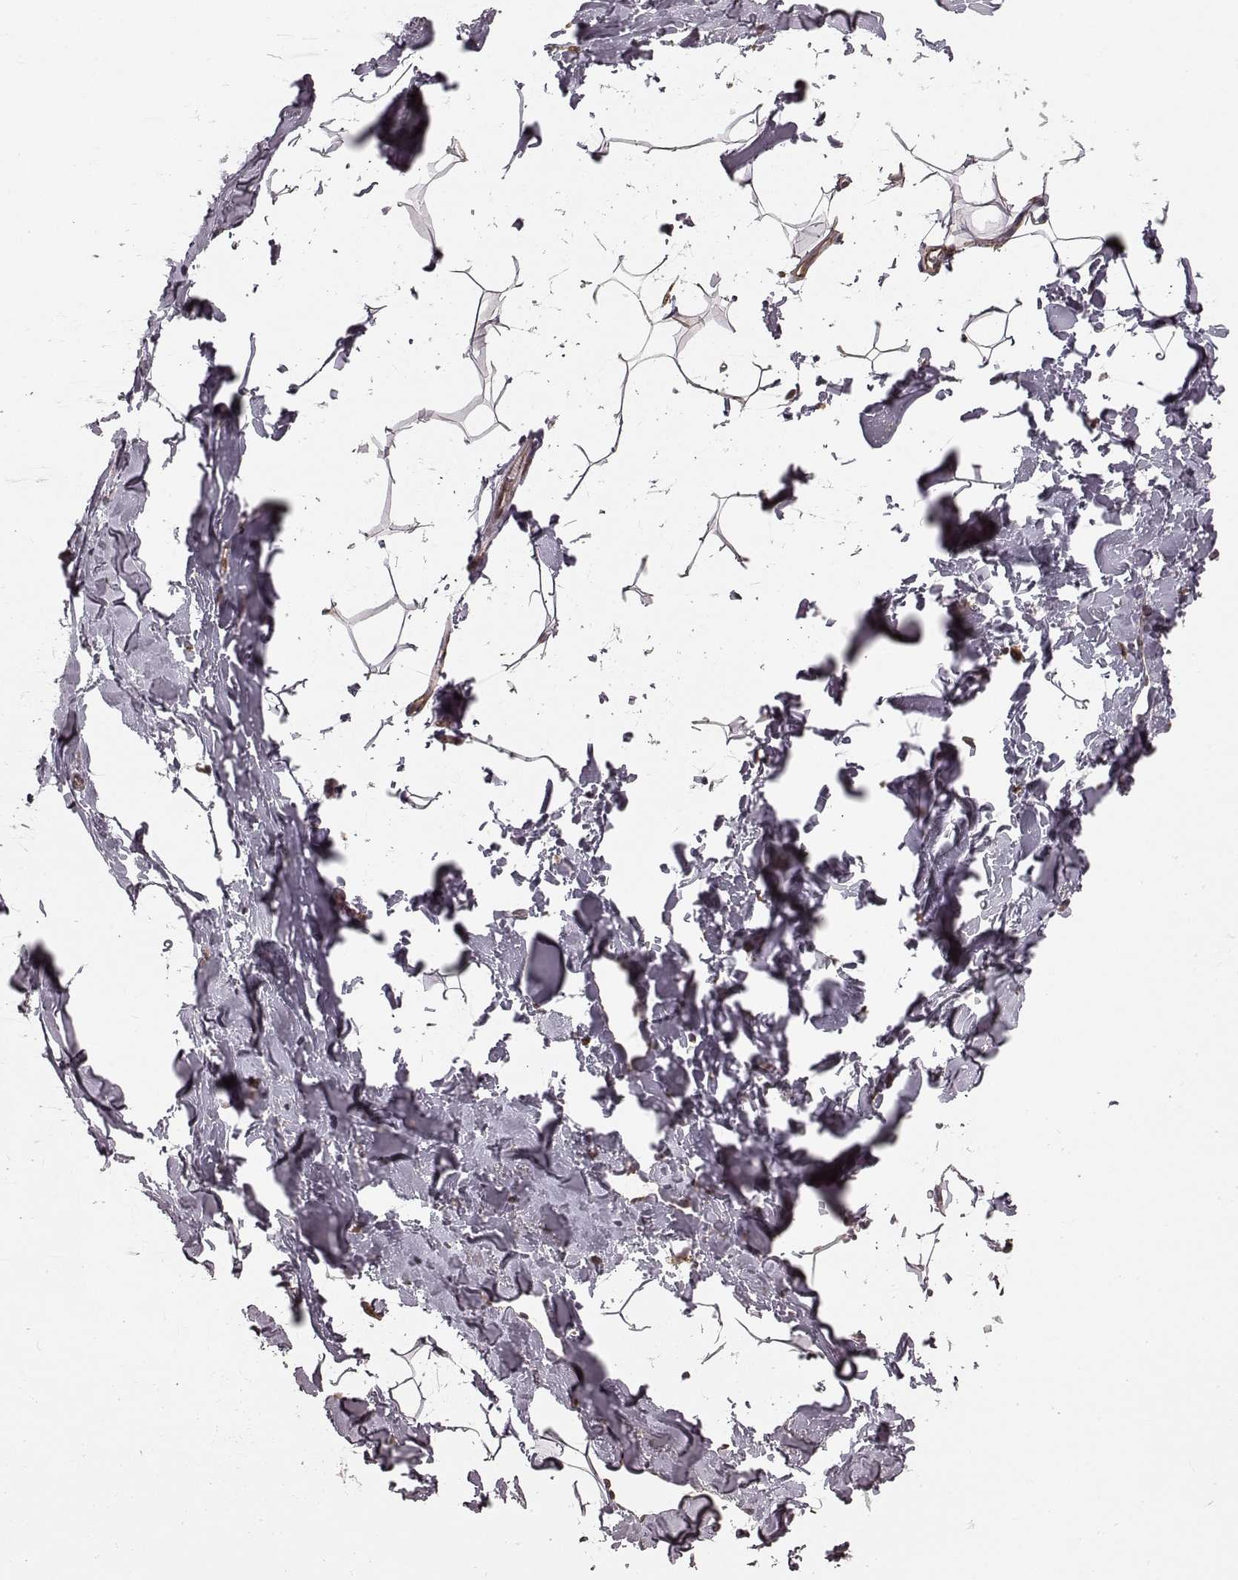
{"staining": {"intensity": "negative", "quantity": "none", "location": "none"}, "tissue": "breast", "cell_type": "Adipocytes", "image_type": "normal", "snomed": [{"axis": "morphology", "description": "Normal tissue, NOS"}, {"axis": "topography", "description": "Breast"}], "caption": "Protein analysis of normal breast exhibits no significant staining in adipocytes. Brightfield microscopy of IHC stained with DAB (3,3'-diaminobenzidine) (brown) and hematoxylin (blue), captured at high magnification.", "gene": "TMEM14A", "patient": {"sex": "female", "age": 32}}